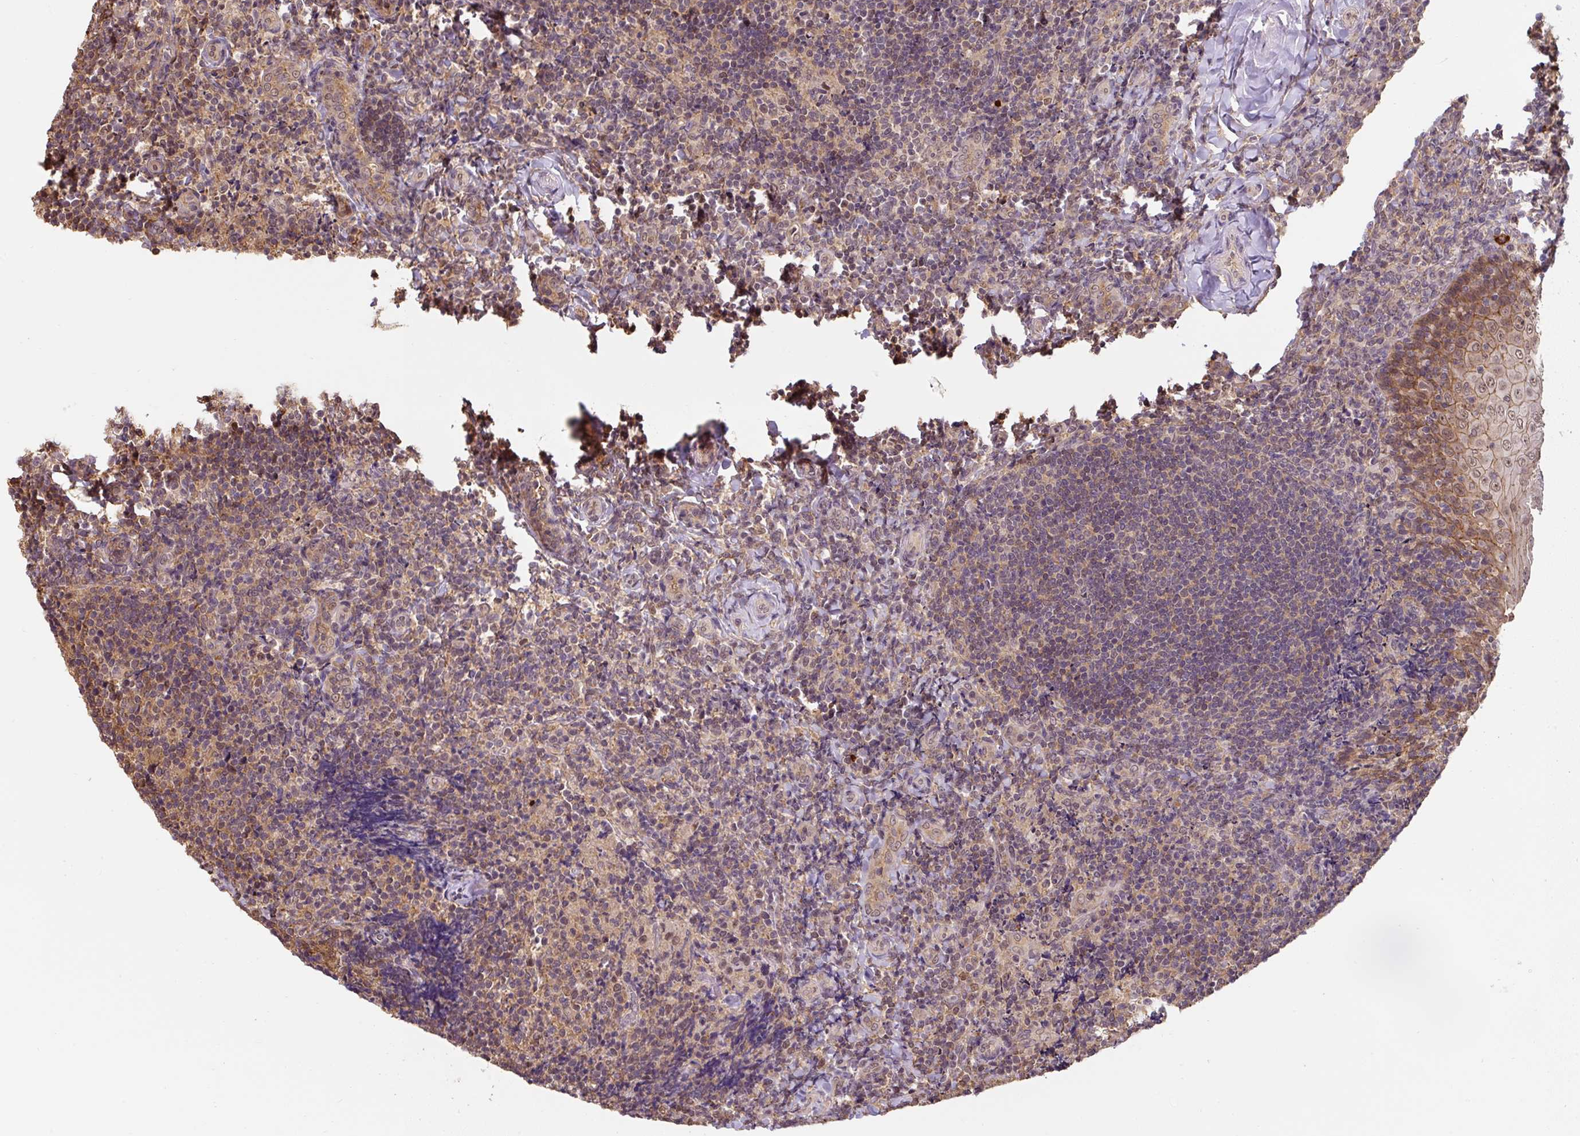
{"staining": {"intensity": "moderate", "quantity": ">75%", "location": "nuclear"}, "tissue": "tonsil", "cell_type": "Germinal center cells", "image_type": "normal", "snomed": [{"axis": "morphology", "description": "Normal tissue, NOS"}, {"axis": "topography", "description": "Tonsil"}], "caption": "Immunohistochemical staining of unremarkable tonsil exhibits >75% levels of moderate nuclear protein staining in approximately >75% of germinal center cells. The staining was performed using DAB, with brown indicating positive protein expression. Nuclei are stained blue with hematoxylin.", "gene": "ST13", "patient": {"sex": "female", "age": 10}}